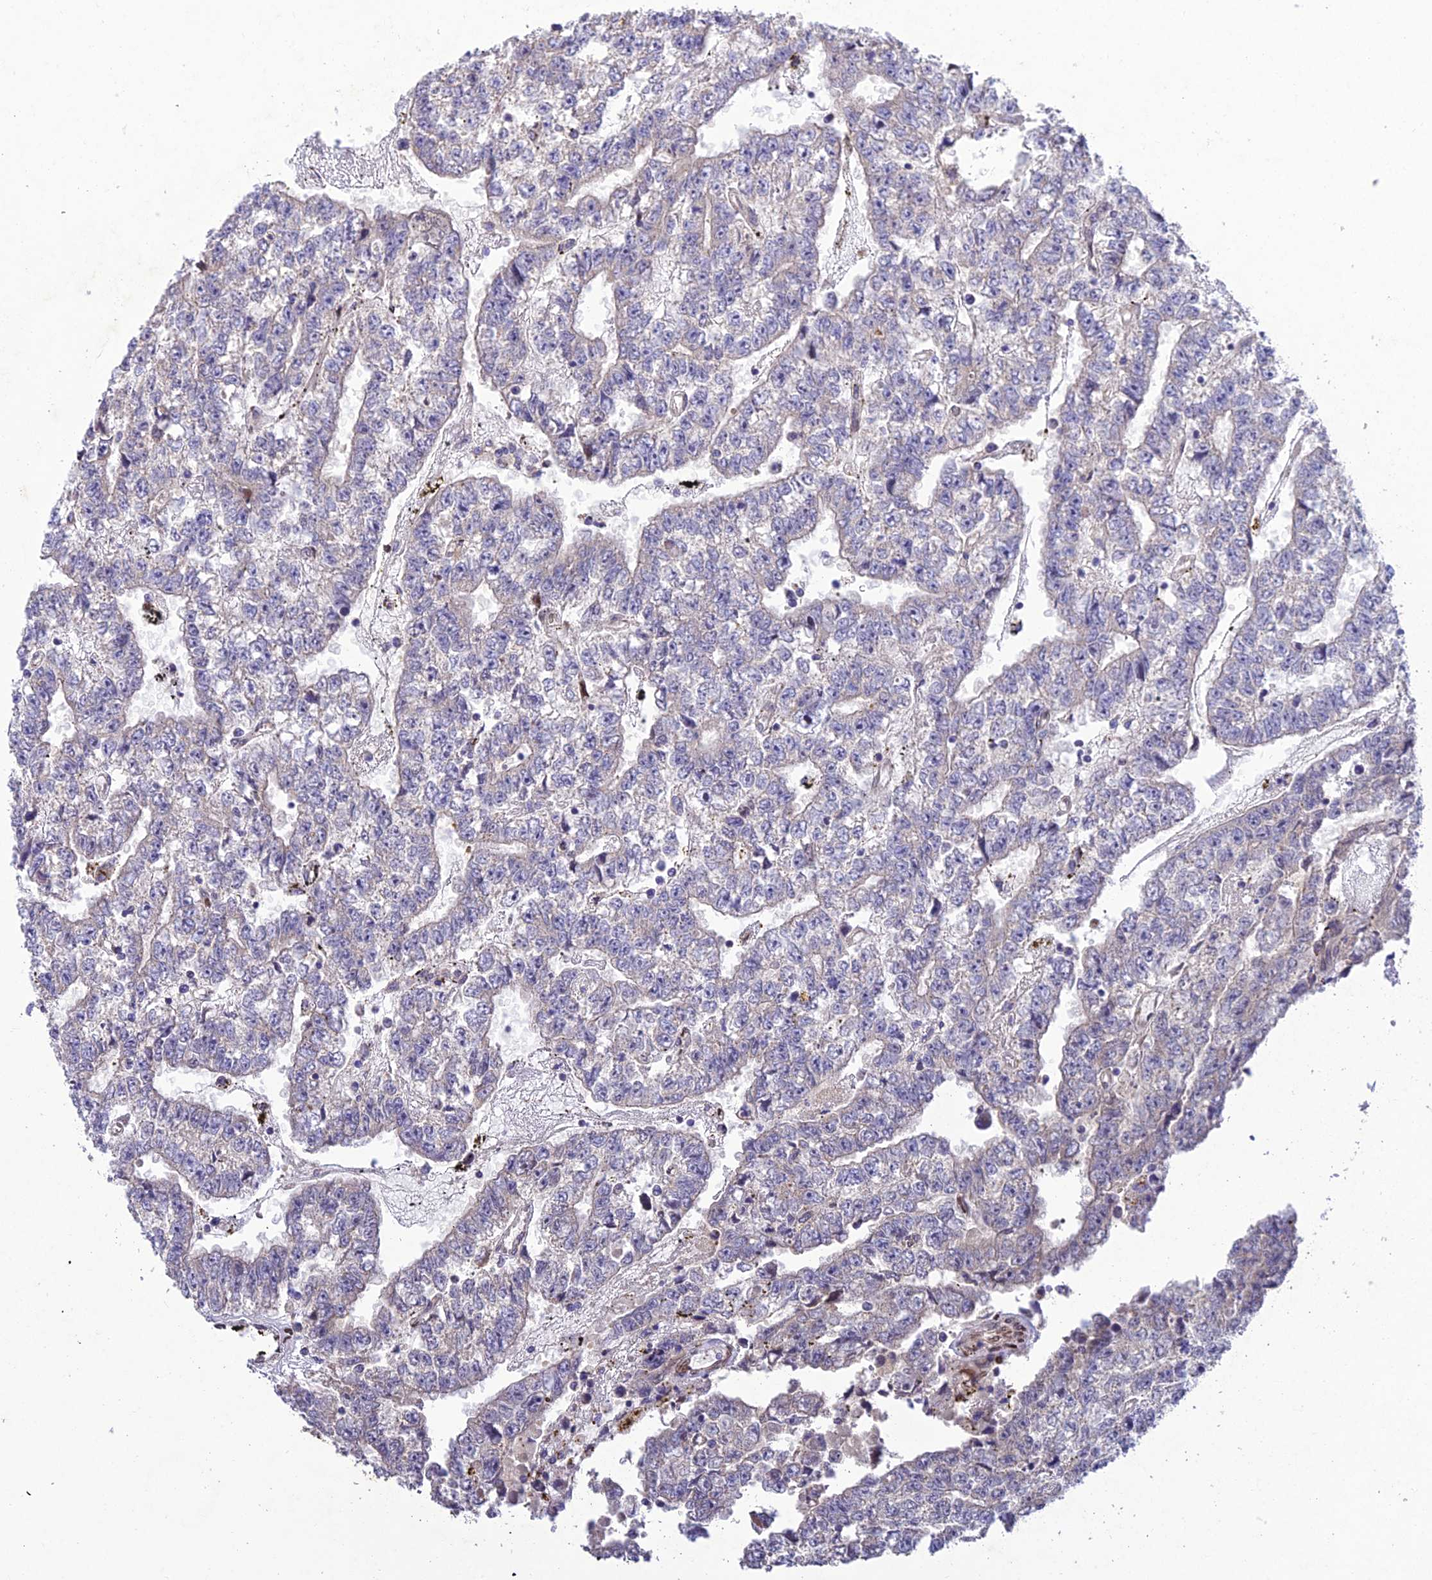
{"staining": {"intensity": "negative", "quantity": "none", "location": "none"}, "tissue": "testis cancer", "cell_type": "Tumor cells", "image_type": "cancer", "snomed": [{"axis": "morphology", "description": "Carcinoma, Embryonal, NOS"}, {"axis": "topography", "description": "Testis"}], "caption": "The photomicrograph exhibits no significant expression in tumor cells of embryonal carcinoma (testis). Nuclei are stained in blue.", "gene": "MGAT2", "patient": {"sex": "male", "age": 25}}